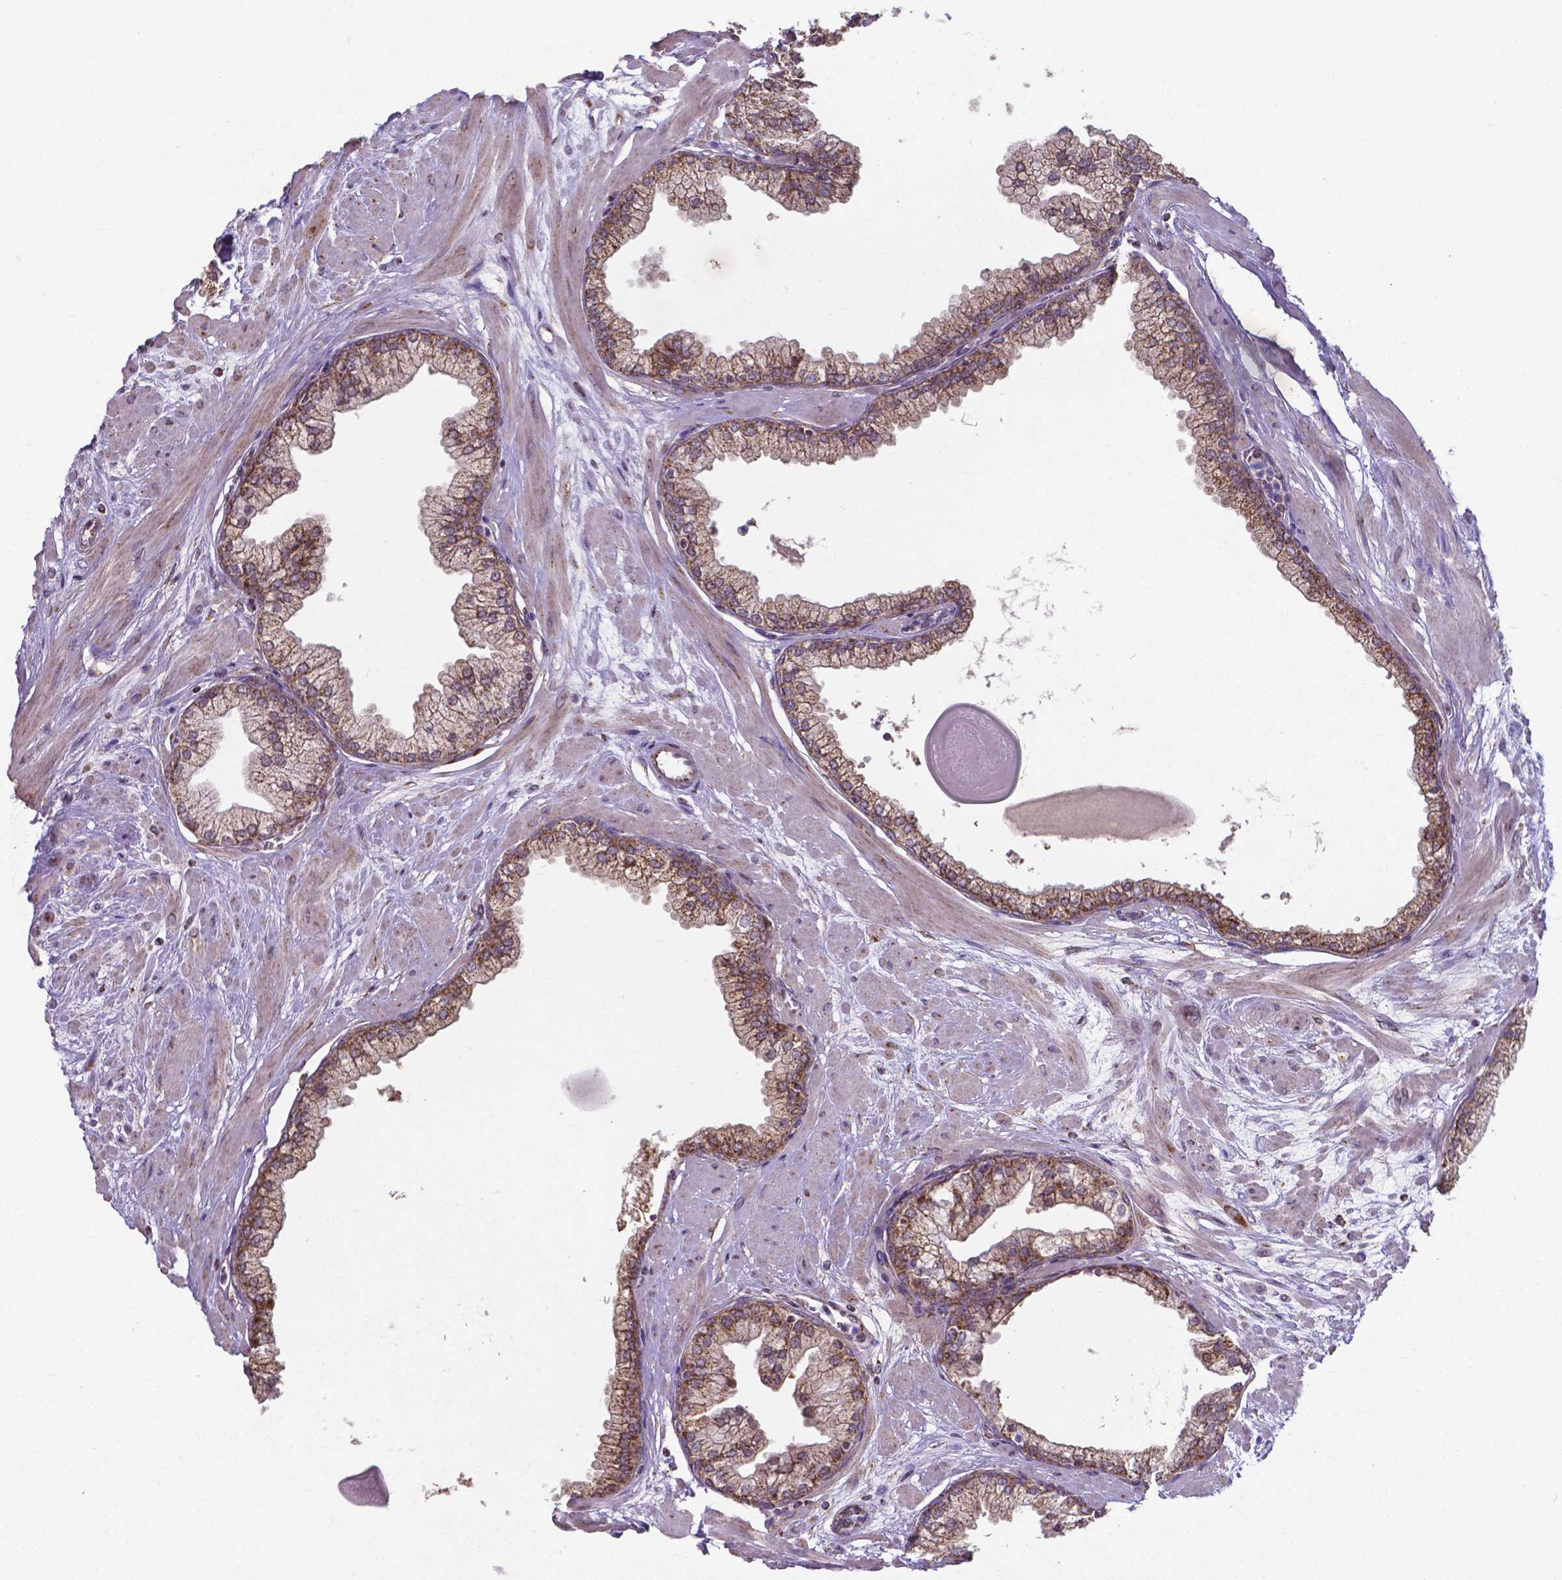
{"staining": {"intensity": "moderate", "quantity": ">75%", "location": "cytoplasmic/membranous"}, "tissue": "prostate", "cell_type": "Glandular cells", "image_type": "normal", "snomed": [{"axis": "morphology", "description": "Normal tissue, NOS"}, {"axis": "topography", "description": "Prostate"}, {"axis": "topography", "description": "Peripheral nerve tissue"}], "caption": "Immunohistochemical staining of benign human prostate shows >75% levels of moderate cytoplasmic/membranous protein expression in about >75% of glandular cells. (DAB IHC with brightfield microscopy, high magnification).", "gene": "FAM114A1", "patient": {"sex": "male", "age": 61}}